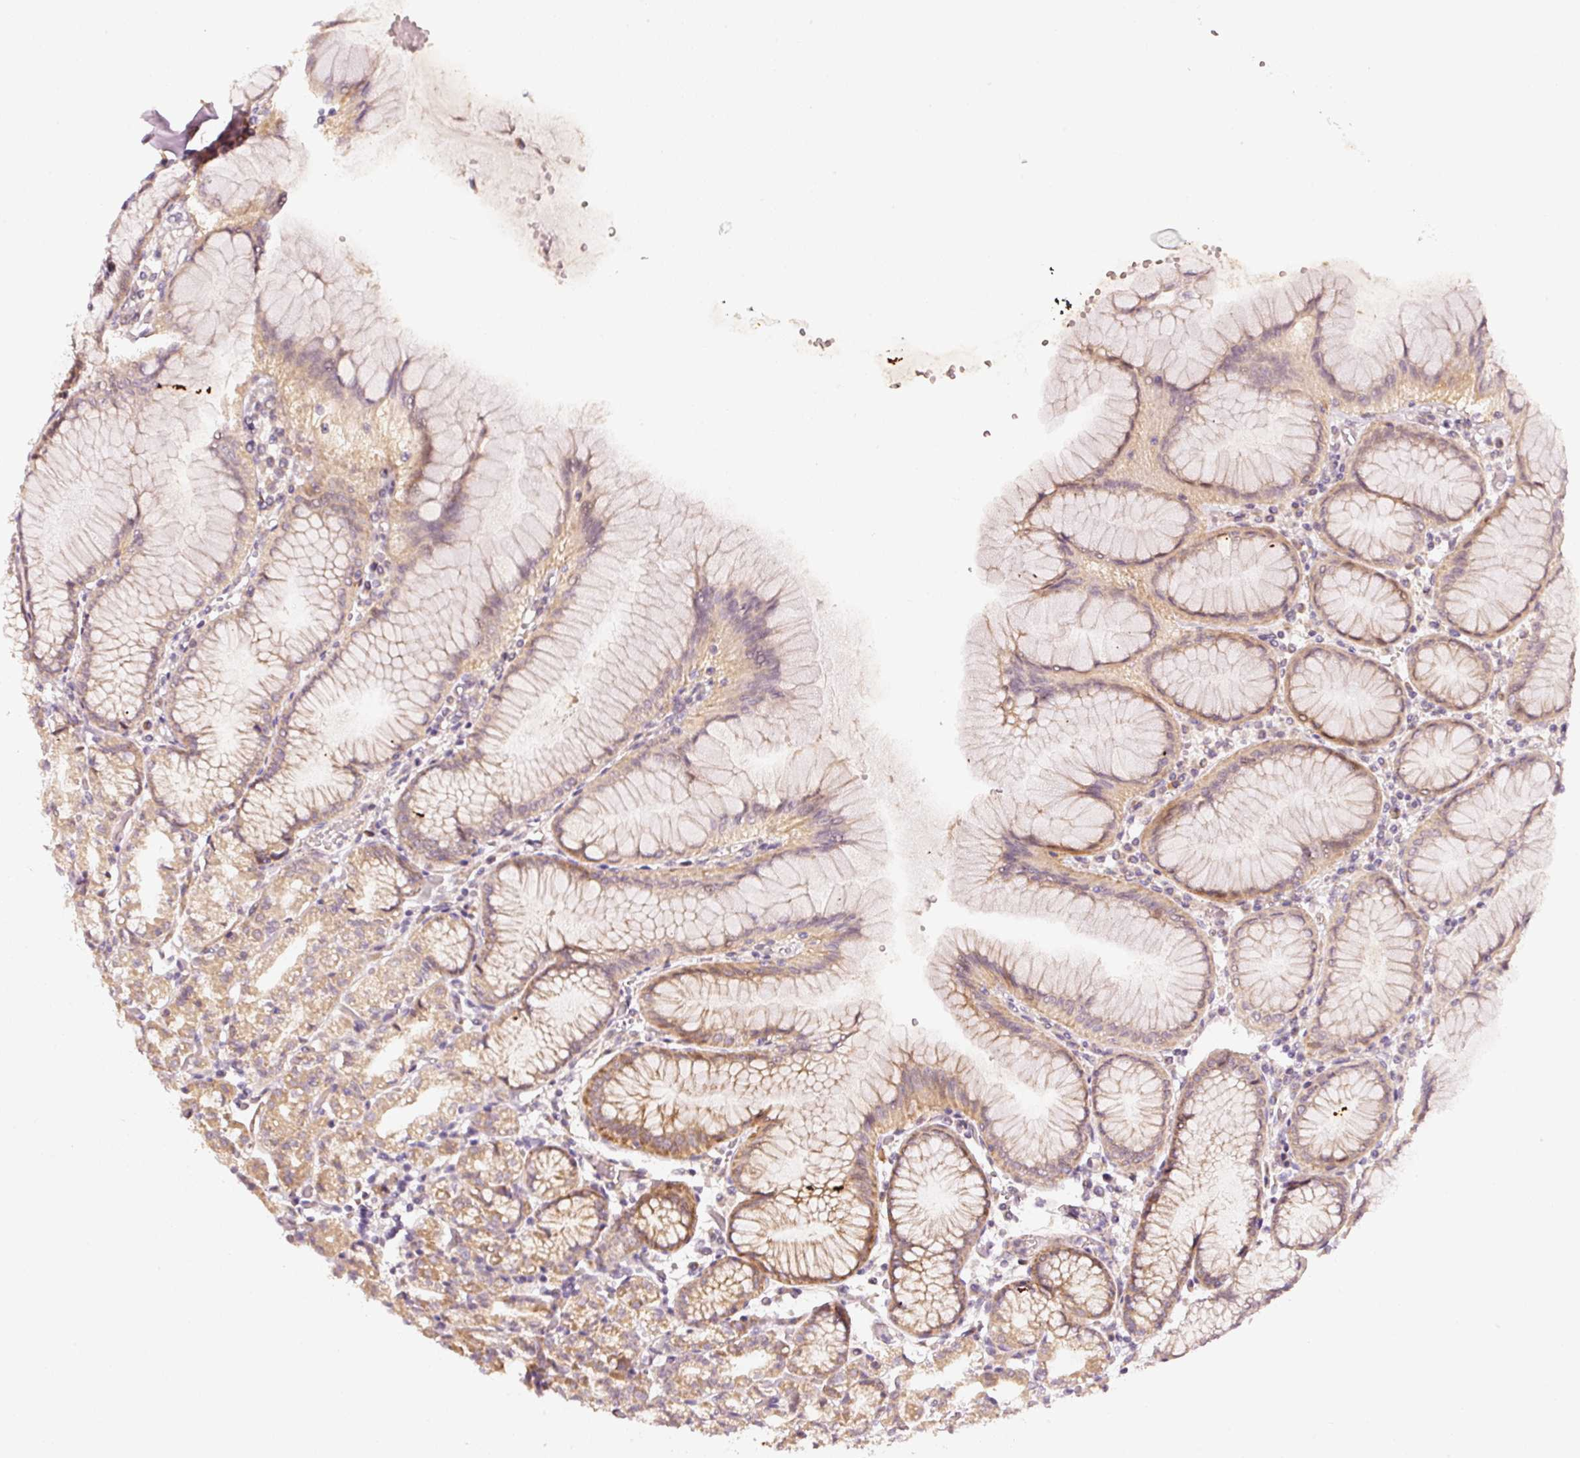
{"staining": {"intensity": "moderate", "quantity": ">75%", "location": "cytoplasmic/membranous"}, "tissue": "stomach", "cell_type": "Glandular cells", "image_type": "normal", "snomed": [{"axis": "morphology", "description": "Normal tissue, NOS"}, {"axis": "topography", "description": "Stomach"}], "caption": "The micrograph displays immunohistochemical staining of benign stomach. There is moderate cytoplasmic/membranous positivity is appreciated in approximately >75% of glandular cells.", "gene": "ARHGAP22", "patient": {"sex": "female", "age": 57}}